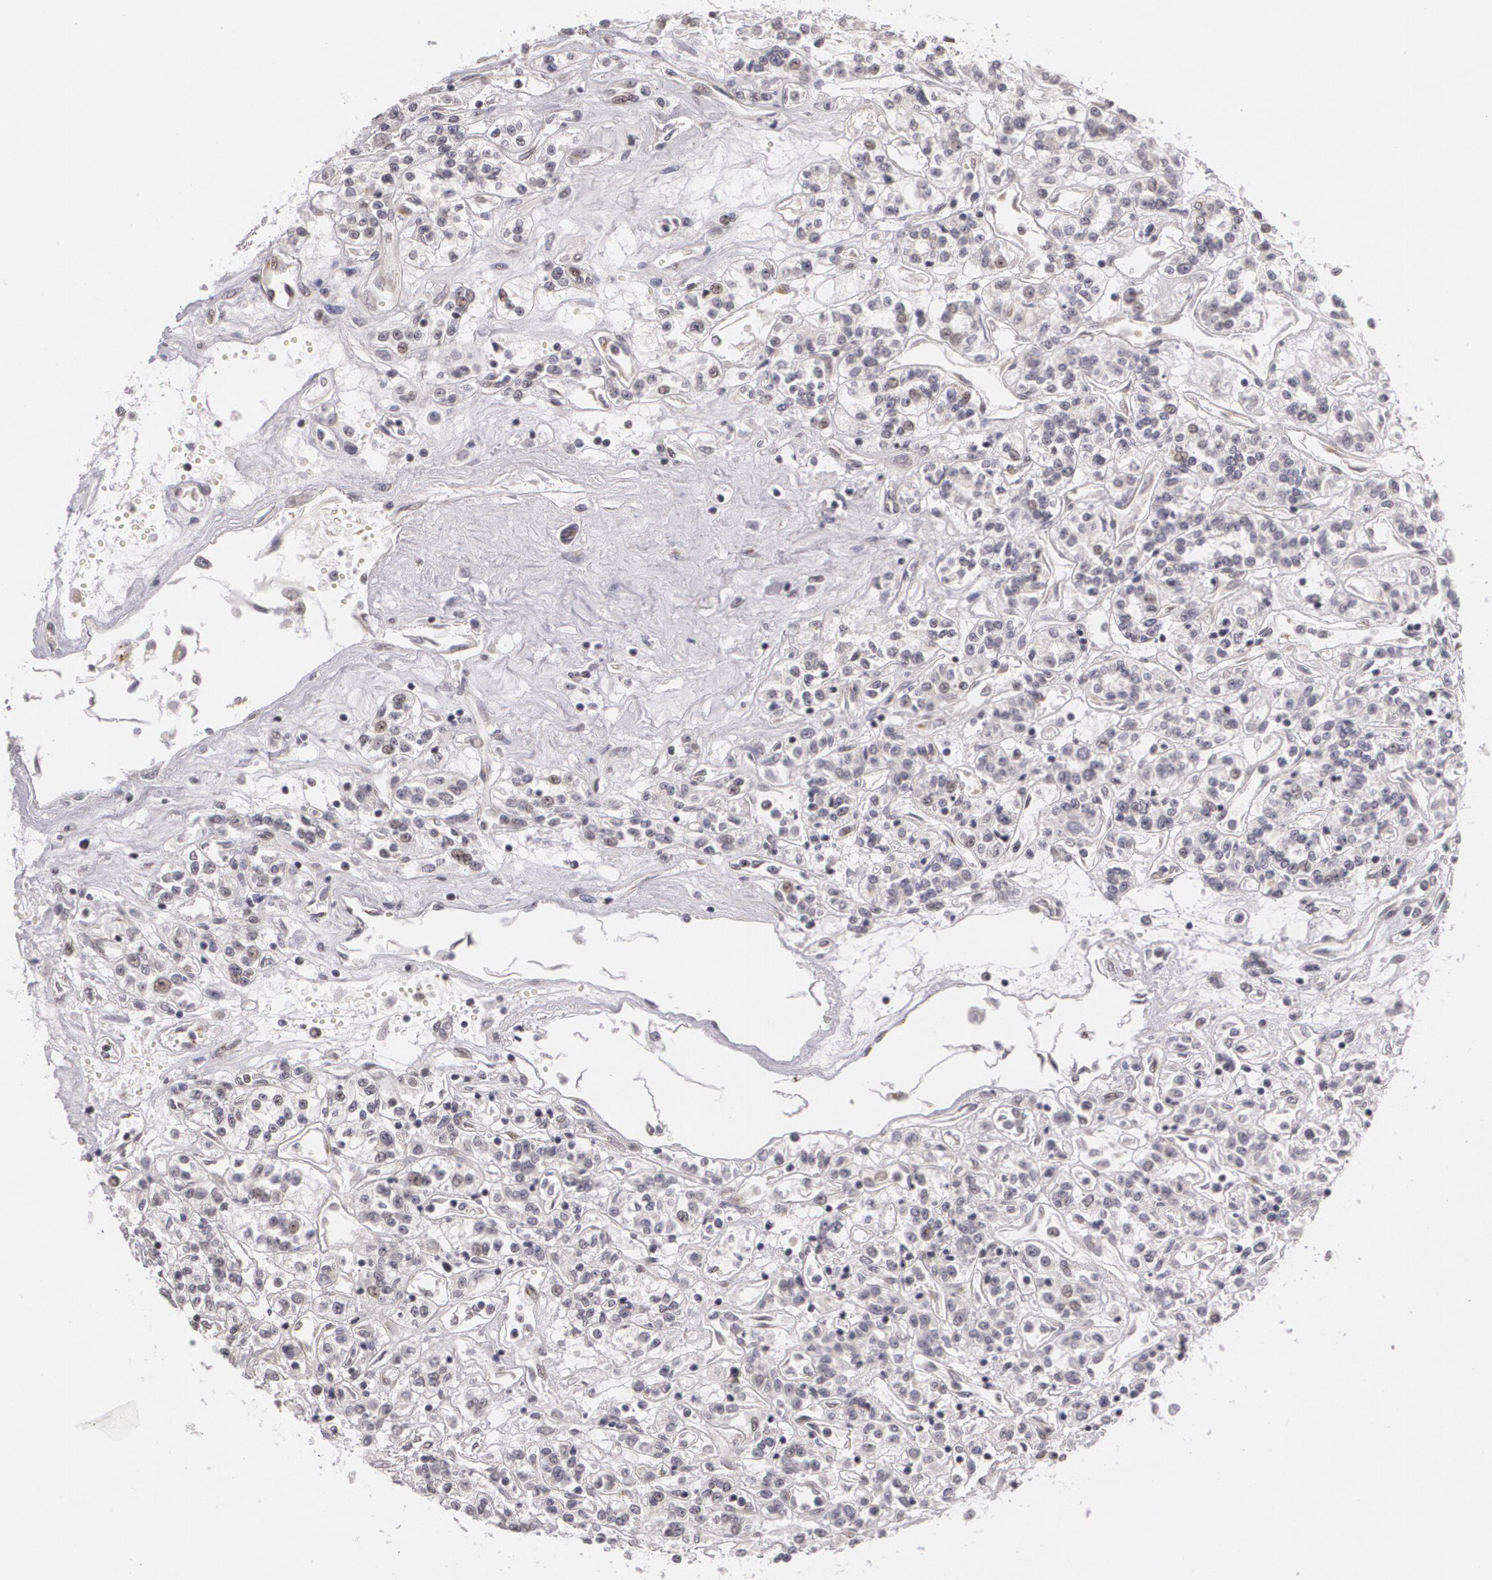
{"staining": {"intensity": "moderate", "quantity": "<25%", "location": "nuclear"}, "tissue": "renal cancer", "cell_type": "Tumor cells", "image_type": "cancer", "snomed": [{"axis": "morphology", "description": "Adenocarcinoma, NOS"}, {"axis": "topography", "description": "Kidney"}], "caption": "Brown immunohistochemical staining in human renal adenocarcinoma shows moderate nuclear positivity in approximately <25% of tumor cells.", "gene": "ALX1", "patient": {"sex": "female", "age": 76}}